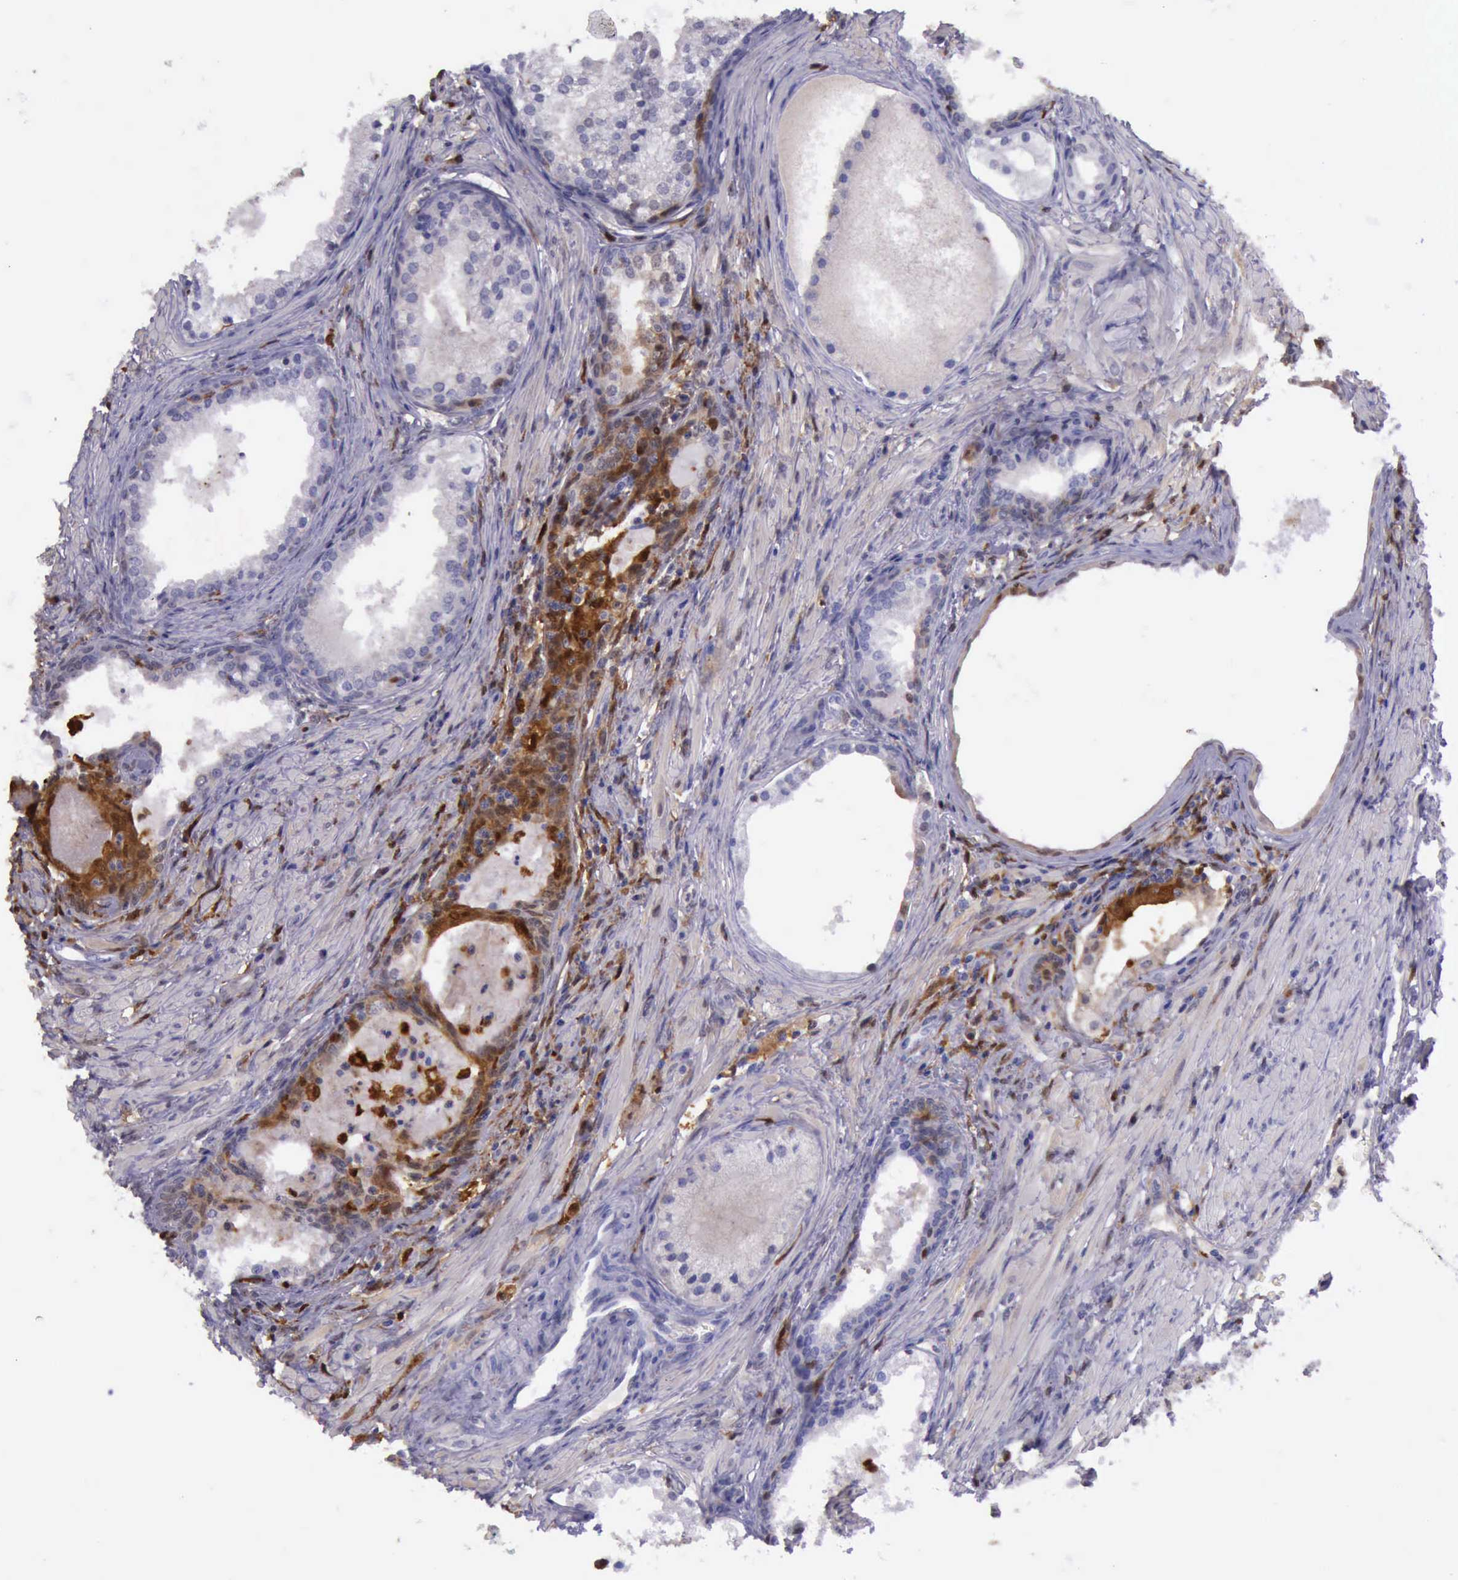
{"staining": {"intensity": "moderate", "quantity": "<25%", "location": "cytoplasmic/membranous,nuclear"}, "tissue": "prostate cancer", "cell_type": "Tumor cells", "image_type": "cancer", "snomed": [{"axis": "morphology", "description": "Adenocarcinoma, Medium grade"}, {"axis": "topography", "description": "Prostate"}], "caption": "A micrograph of adenocarcinoma (medium-grade) (prostate) stained for a protein reveals moderate cytoplasmic/membranous and nuclear brown staining in tumor cells.", "gene": "TYMP", "patient": {"sex": "male", "age": 70}}